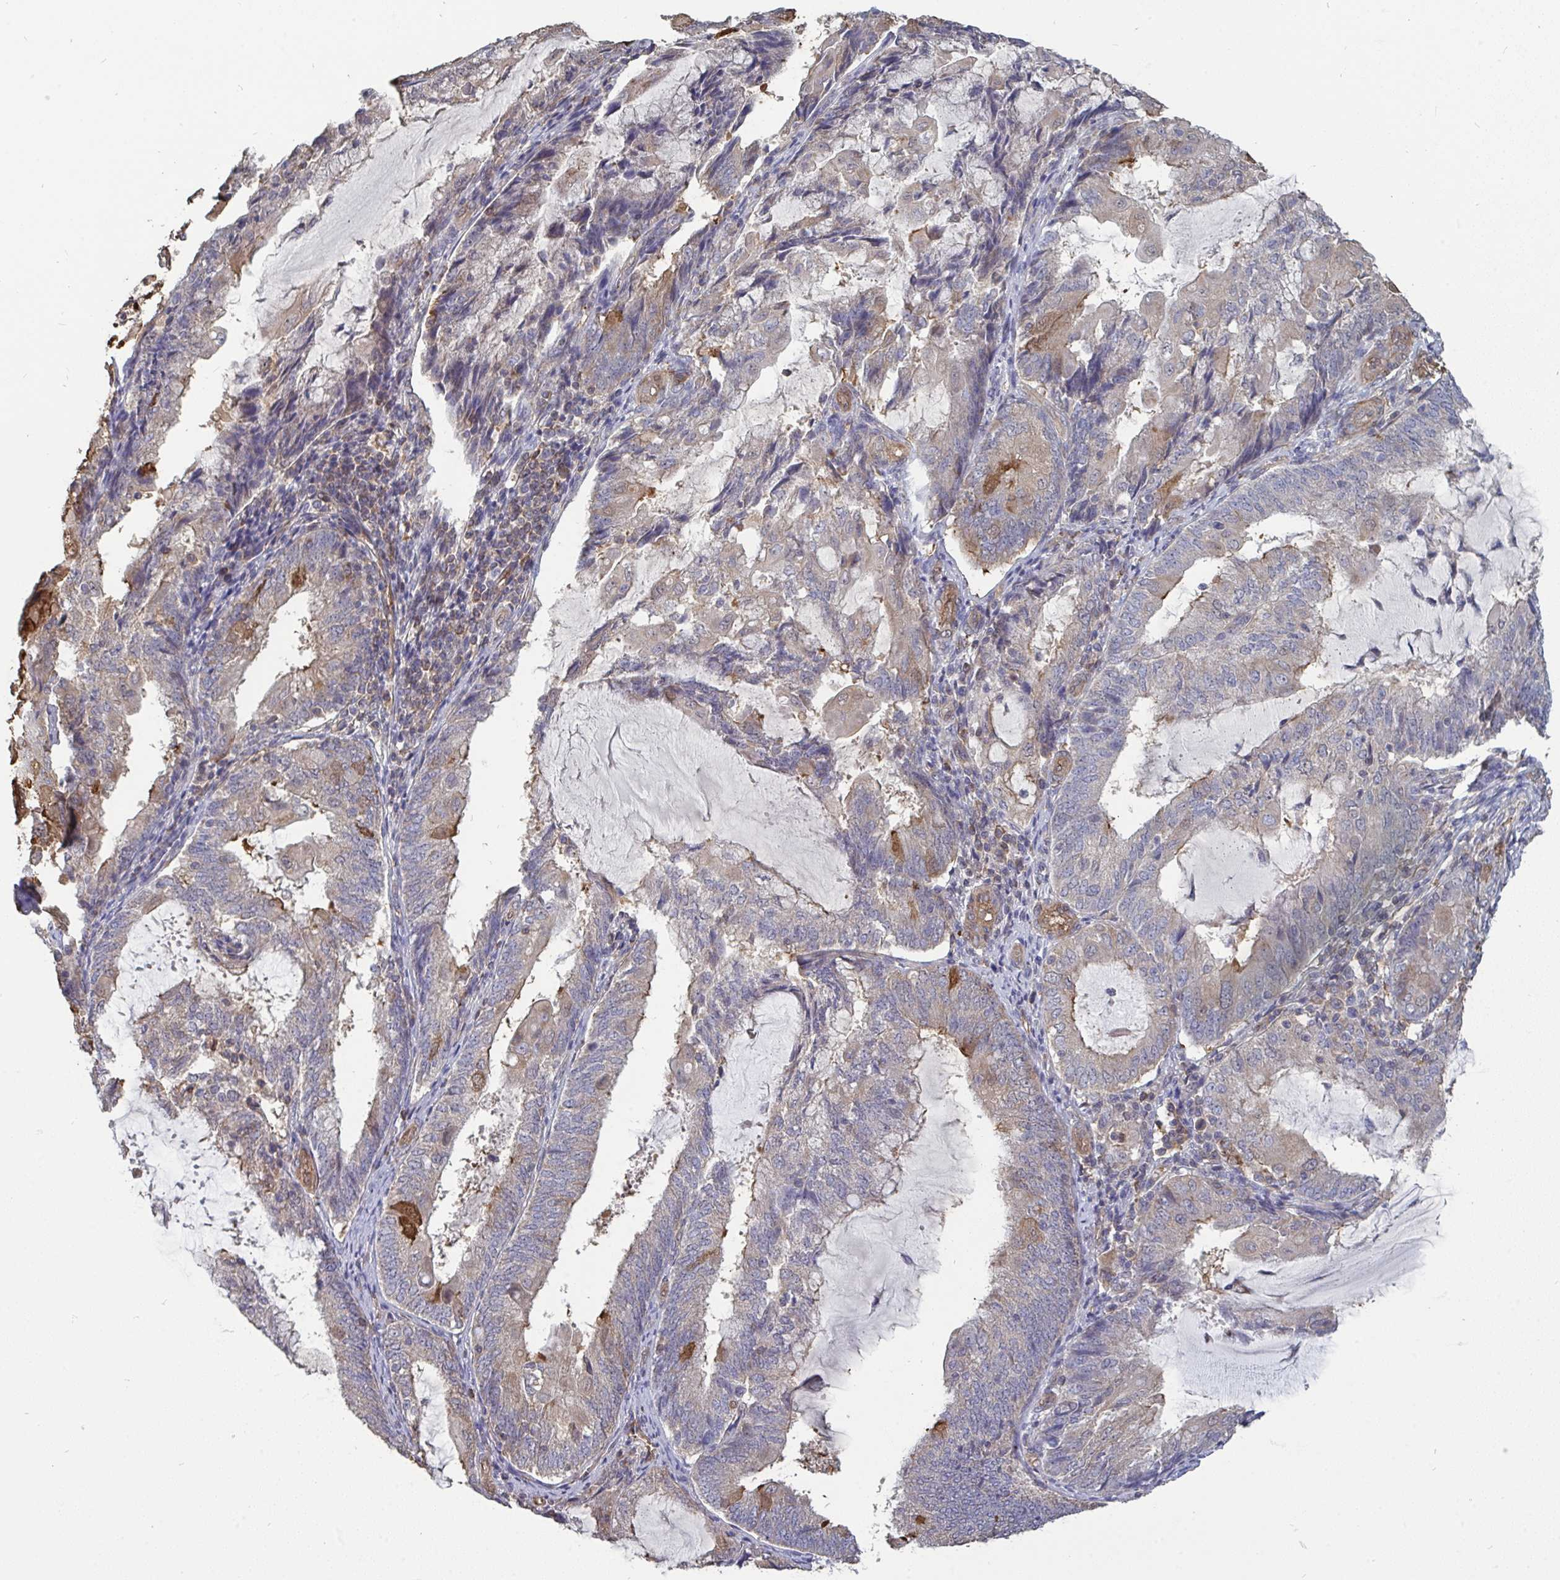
{"staining": {"intensity": "moderate", "quantity": "<25%", "location": "cytoplasmic/membranous"}, "tissue": "endometrial cancer", "cell_type": "Tumor cells", "image_type": "cancer", "snomed": [{"axis": "morphology", "description": "Adenocarcinoma, NOS"}, {"axis": "topography", "description": "Endometrium"}], "caption": "Endometrial cancer (adenocarcinoma) stained with a brown dye reveals moderate cytoplasmic/membranous positive staining in approximately <25% of tumor cells.", "gene": "ISCU", "patient": {"sex": "female", "age": 81}}